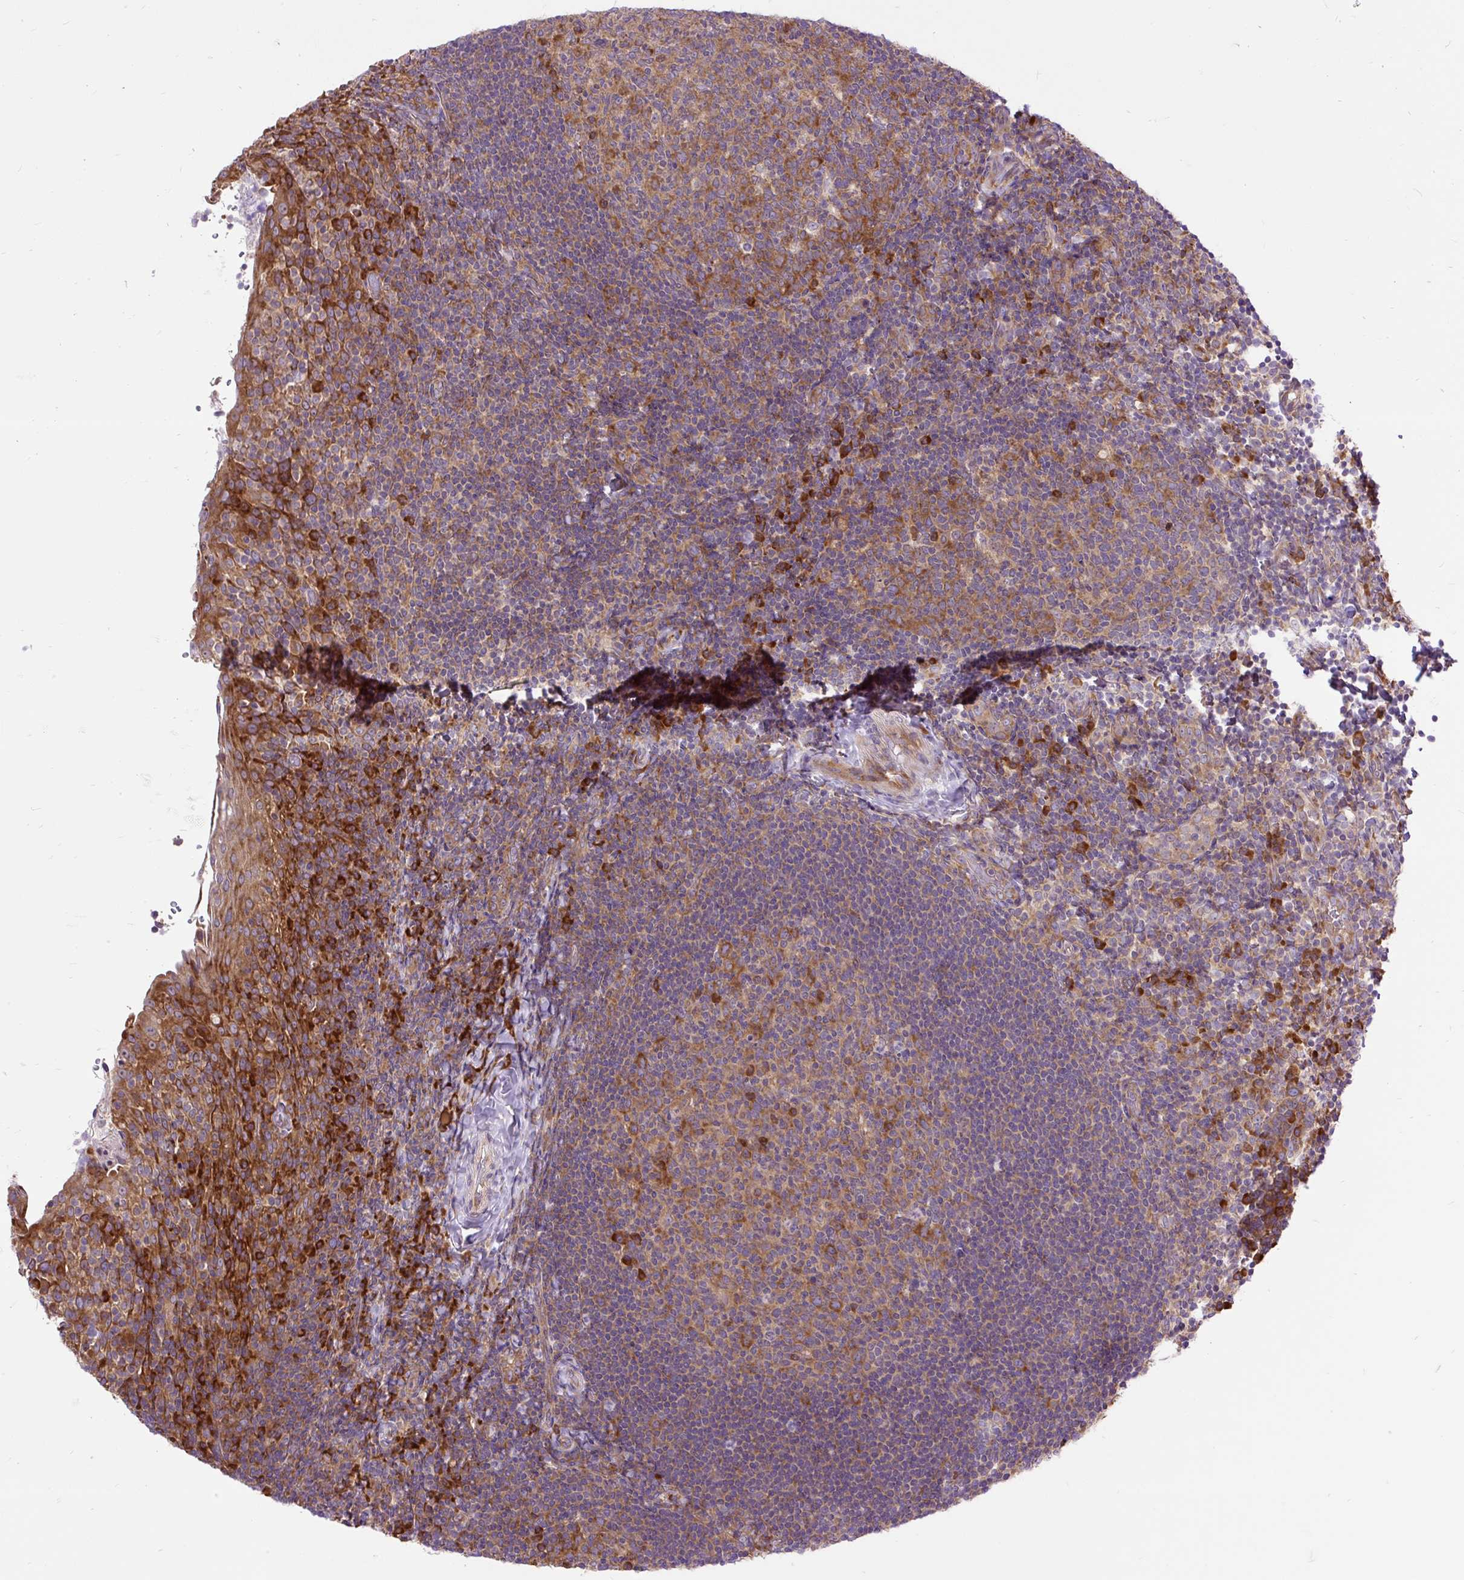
{"staining": {"intensity": "moderate", "quantity": ">75%", "location": "cytoplasmic/membranous"}, "tissue": "tonsil", "cell_type": "Germinal center cells", "image_type": "normal", "snomed": [{"axis": "morphology", "description": "Normal tissue, NOS"}, {"axis": "topography", "description": "Tonsil"}], "caption": "IHC image of normal tonsil: tonsil stained using immunohistochemistry (IHC) exhibits medium levels of moderate protein expression localized specifically in the cytoplasmic/membranous of germinal center cells, appearing as a cytoplasmic/membranous brown color.", "gene": "RPS5", "patient": {"sex": "female", "age": 10}}